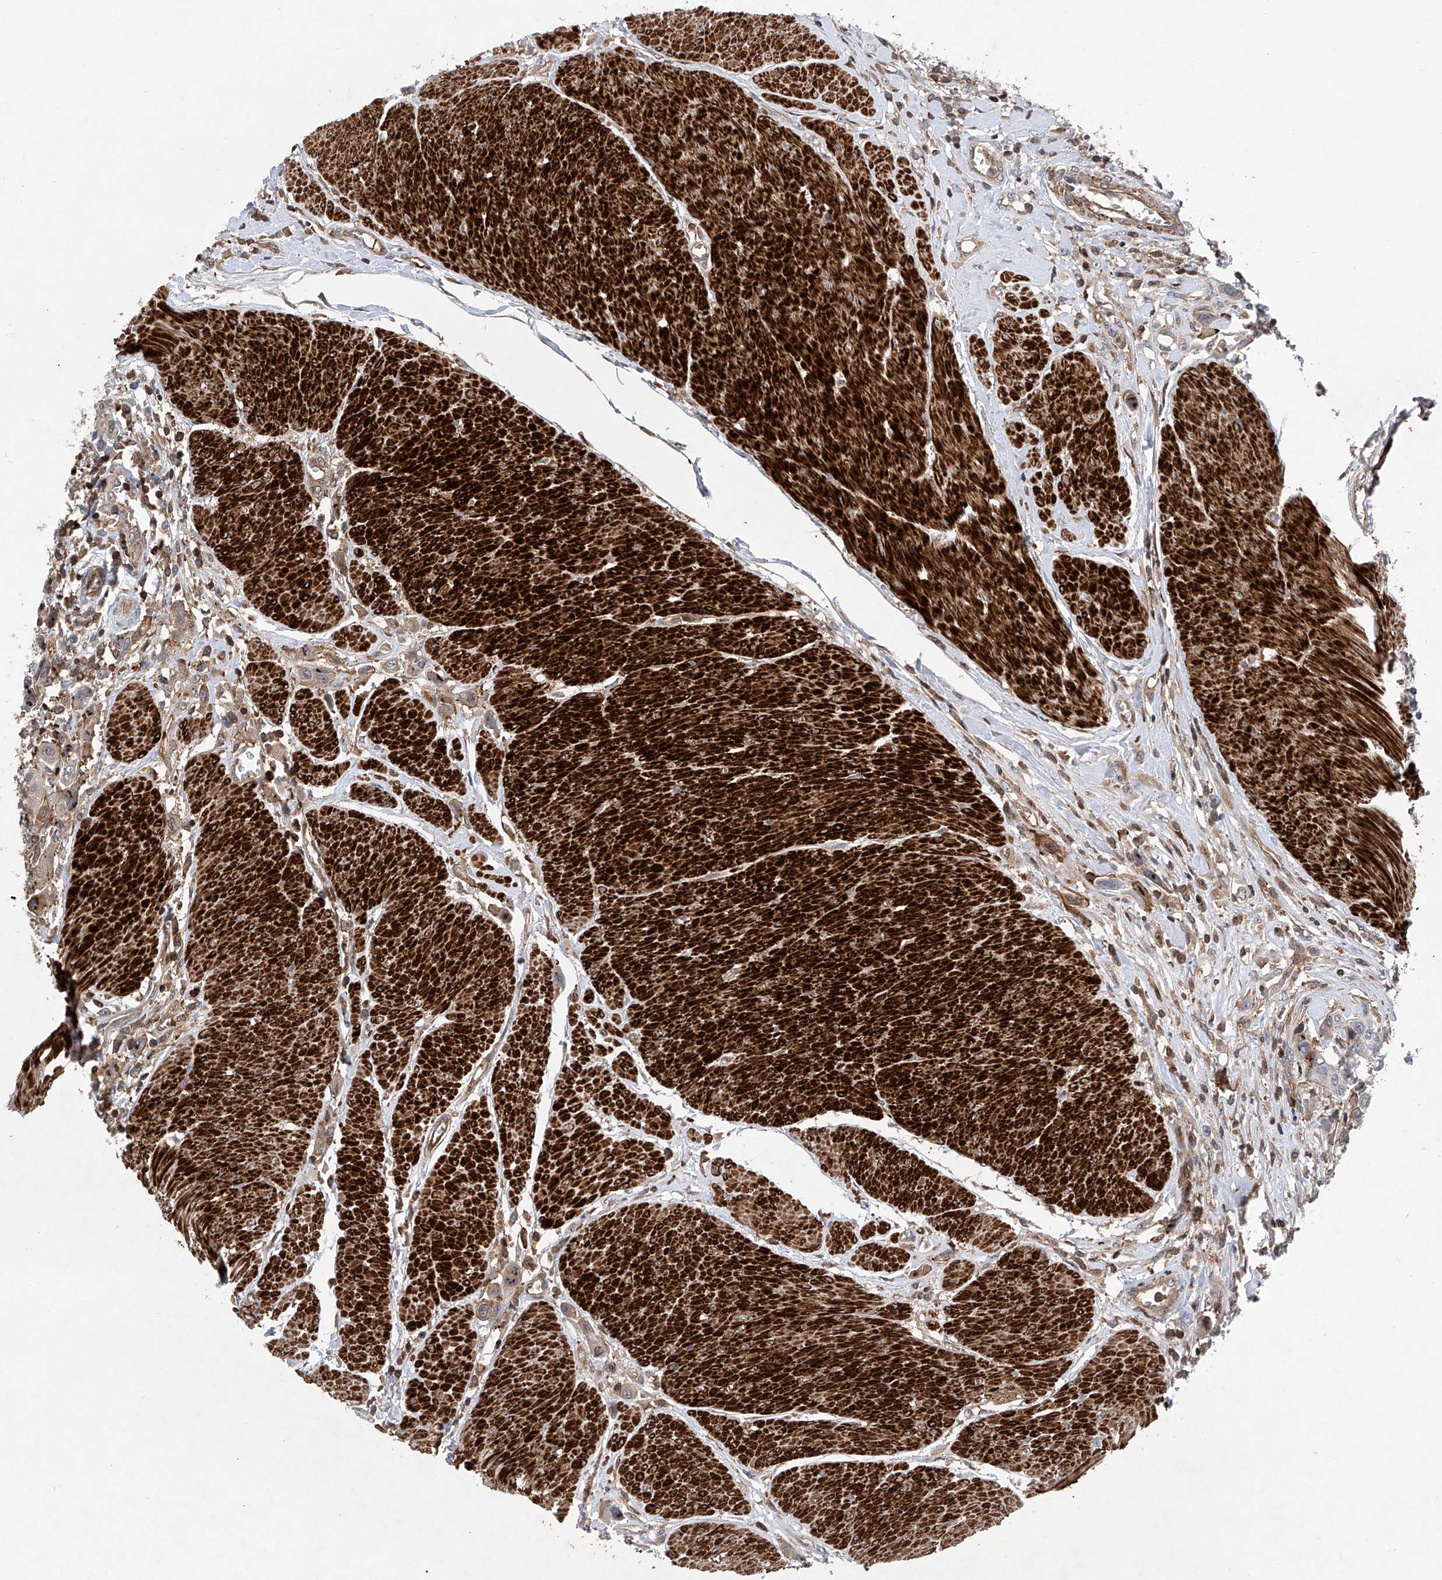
{"staining": {"intensity": "weak", "quantity": ">75%", "location": "cytoplasmic/membranous"}, "tissue": "urothelial cancer", "cell_type": "Tumor cells", "image_type": "cancer", "snomed": [{"axis": "morphology", "description": "Urothelial carcinoma, High grade"}, {"axis": "topography", "description": "Urinary bladder"}], "caption": "About >75% of tumor cells in human urothelial cancer demonstrate weak cytoplasmic/membranous protein staining as visualized by brown immunohistochemical staining.", "gene": "NT5C3A", "patient": {"sex": "male", "age": 50}}